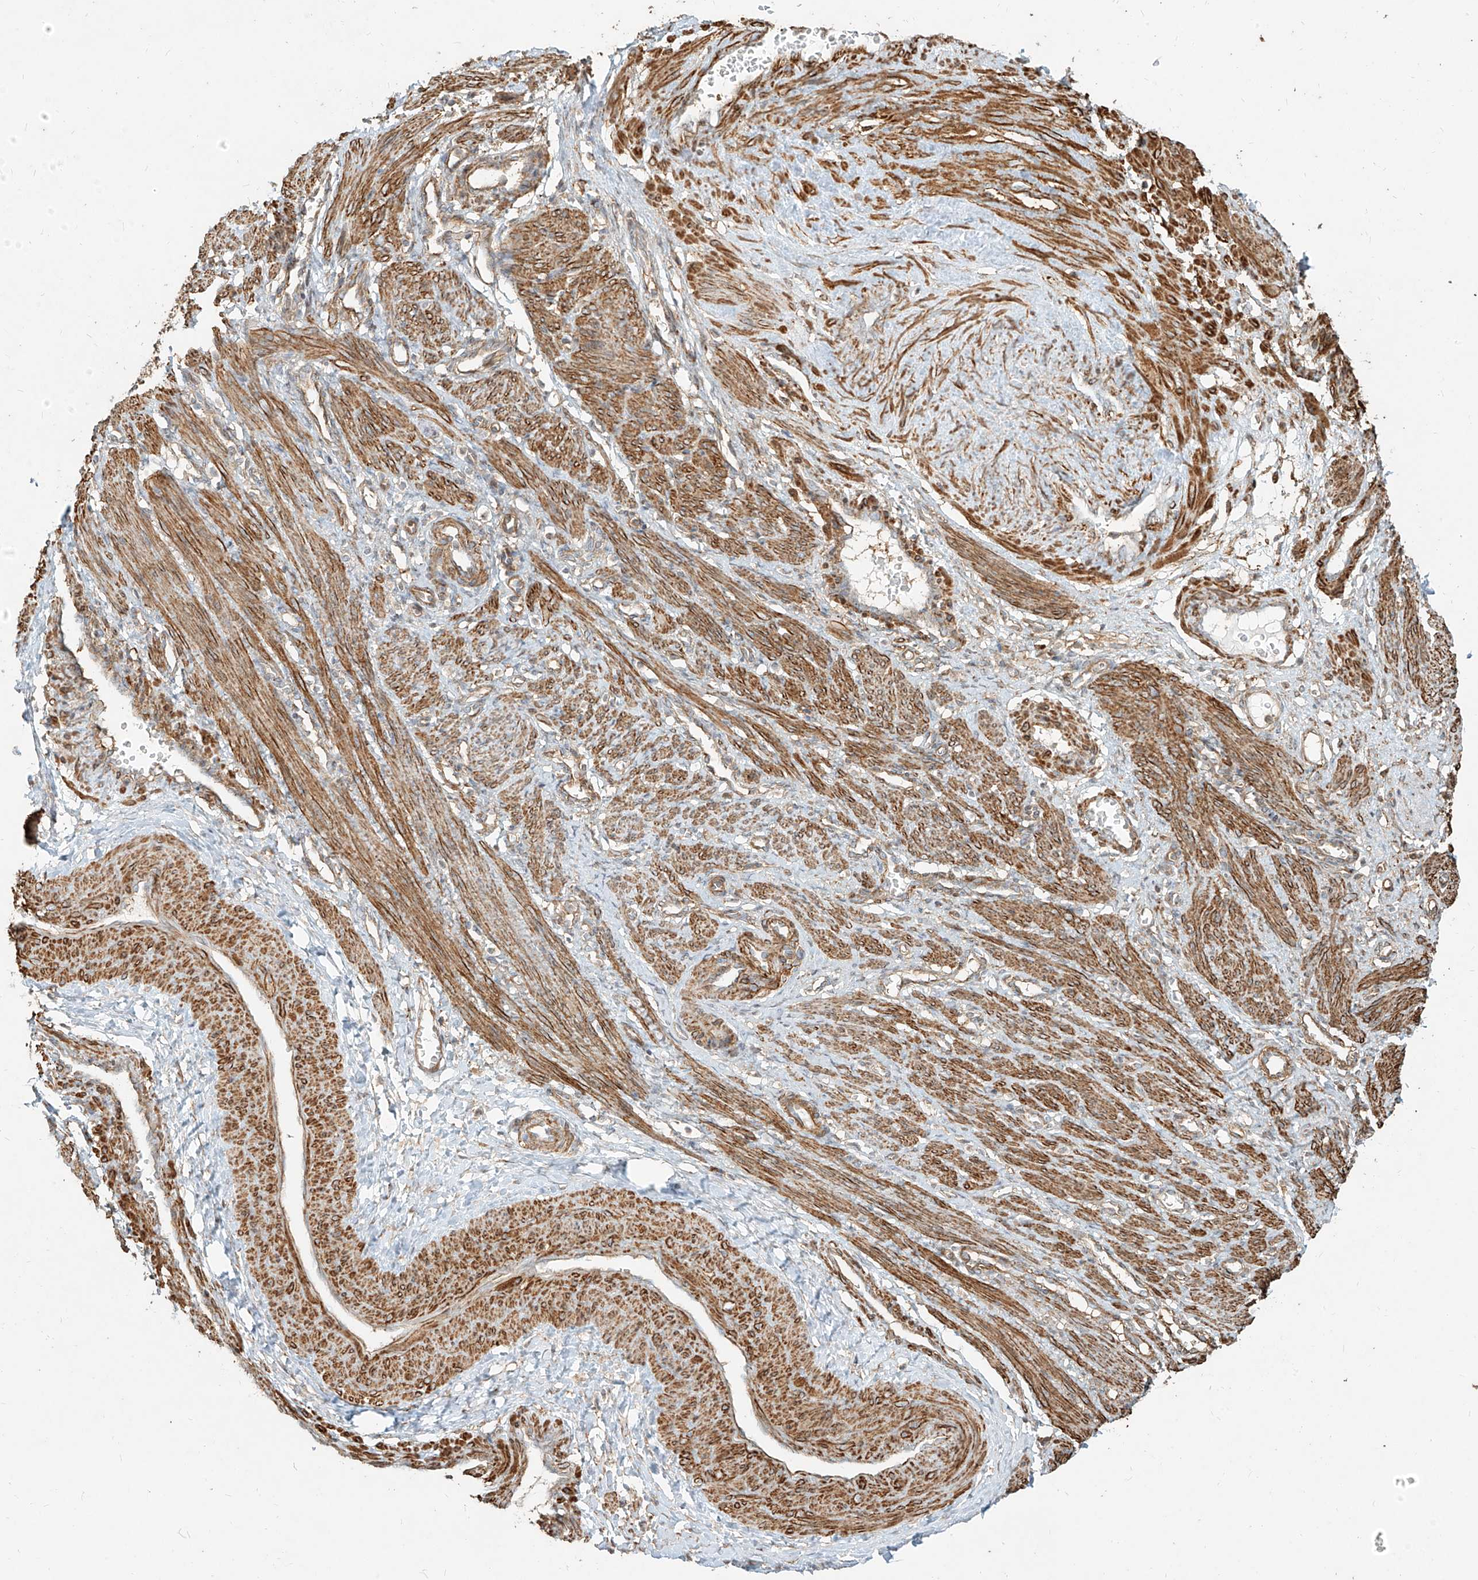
{"staining": {"intensity": "strong", "quantity": ">75%", "location": "cytoplasmic/membranous"}, "tissue": "smooth muscle", "cell_type": "Smooth muscle cells", "image_type": "normal", "snomed": [{"axis": "morphology", "description": "Normal tissue, NOS"}, {"axis": "topography", "description": "Endometrium"}], "caption": "Immunohistochemical staining of normal human smooth muscle displays >75% levels of strong cytoplasmic/membranous protein staining in approximately >75% of smooth muscle cells. (IHC, brightfield microscopy, high magnification).", "gene": "MTX2", "patient": {"sex": "female", "age": 33}}